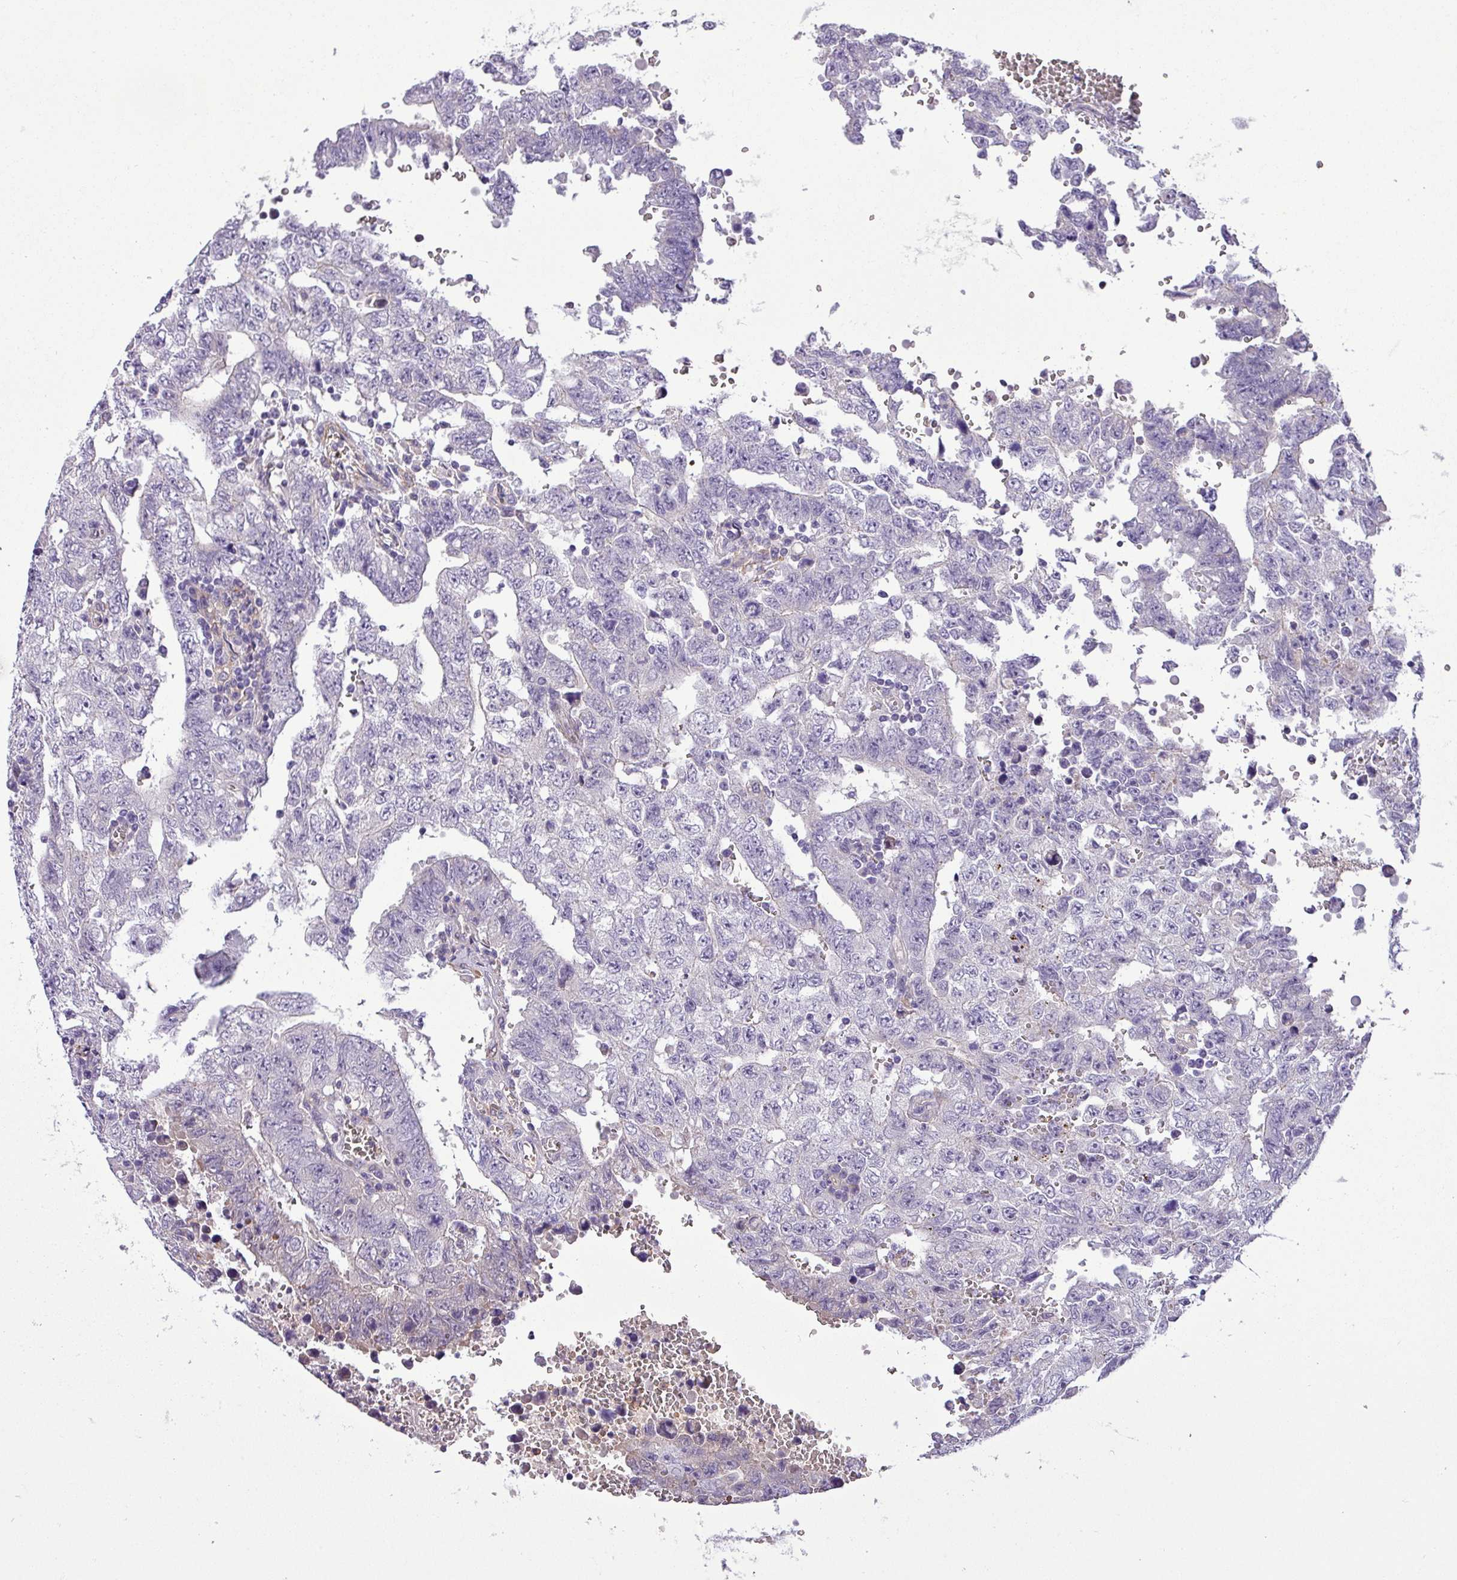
{"staining": {"intensity": "negative", "quantity": "none", "location": "none"}, "tissue": "testis cancer", "cell_type": "Tumor cells", "image_type": "cancer", "snomed": [{"axis": "morphology", "description": "Carcinoma, Embryonal, NOS"}, {"axis": "topography", "description": "Testis"}], "caption": "A high-resolution image shows immunohistochemistry staining of testis embryonal carcinoma, which reveals no significant staining in tumor cells.", "gene": "NBEAL2", "patient": {"sex": "male", "age": 26}}